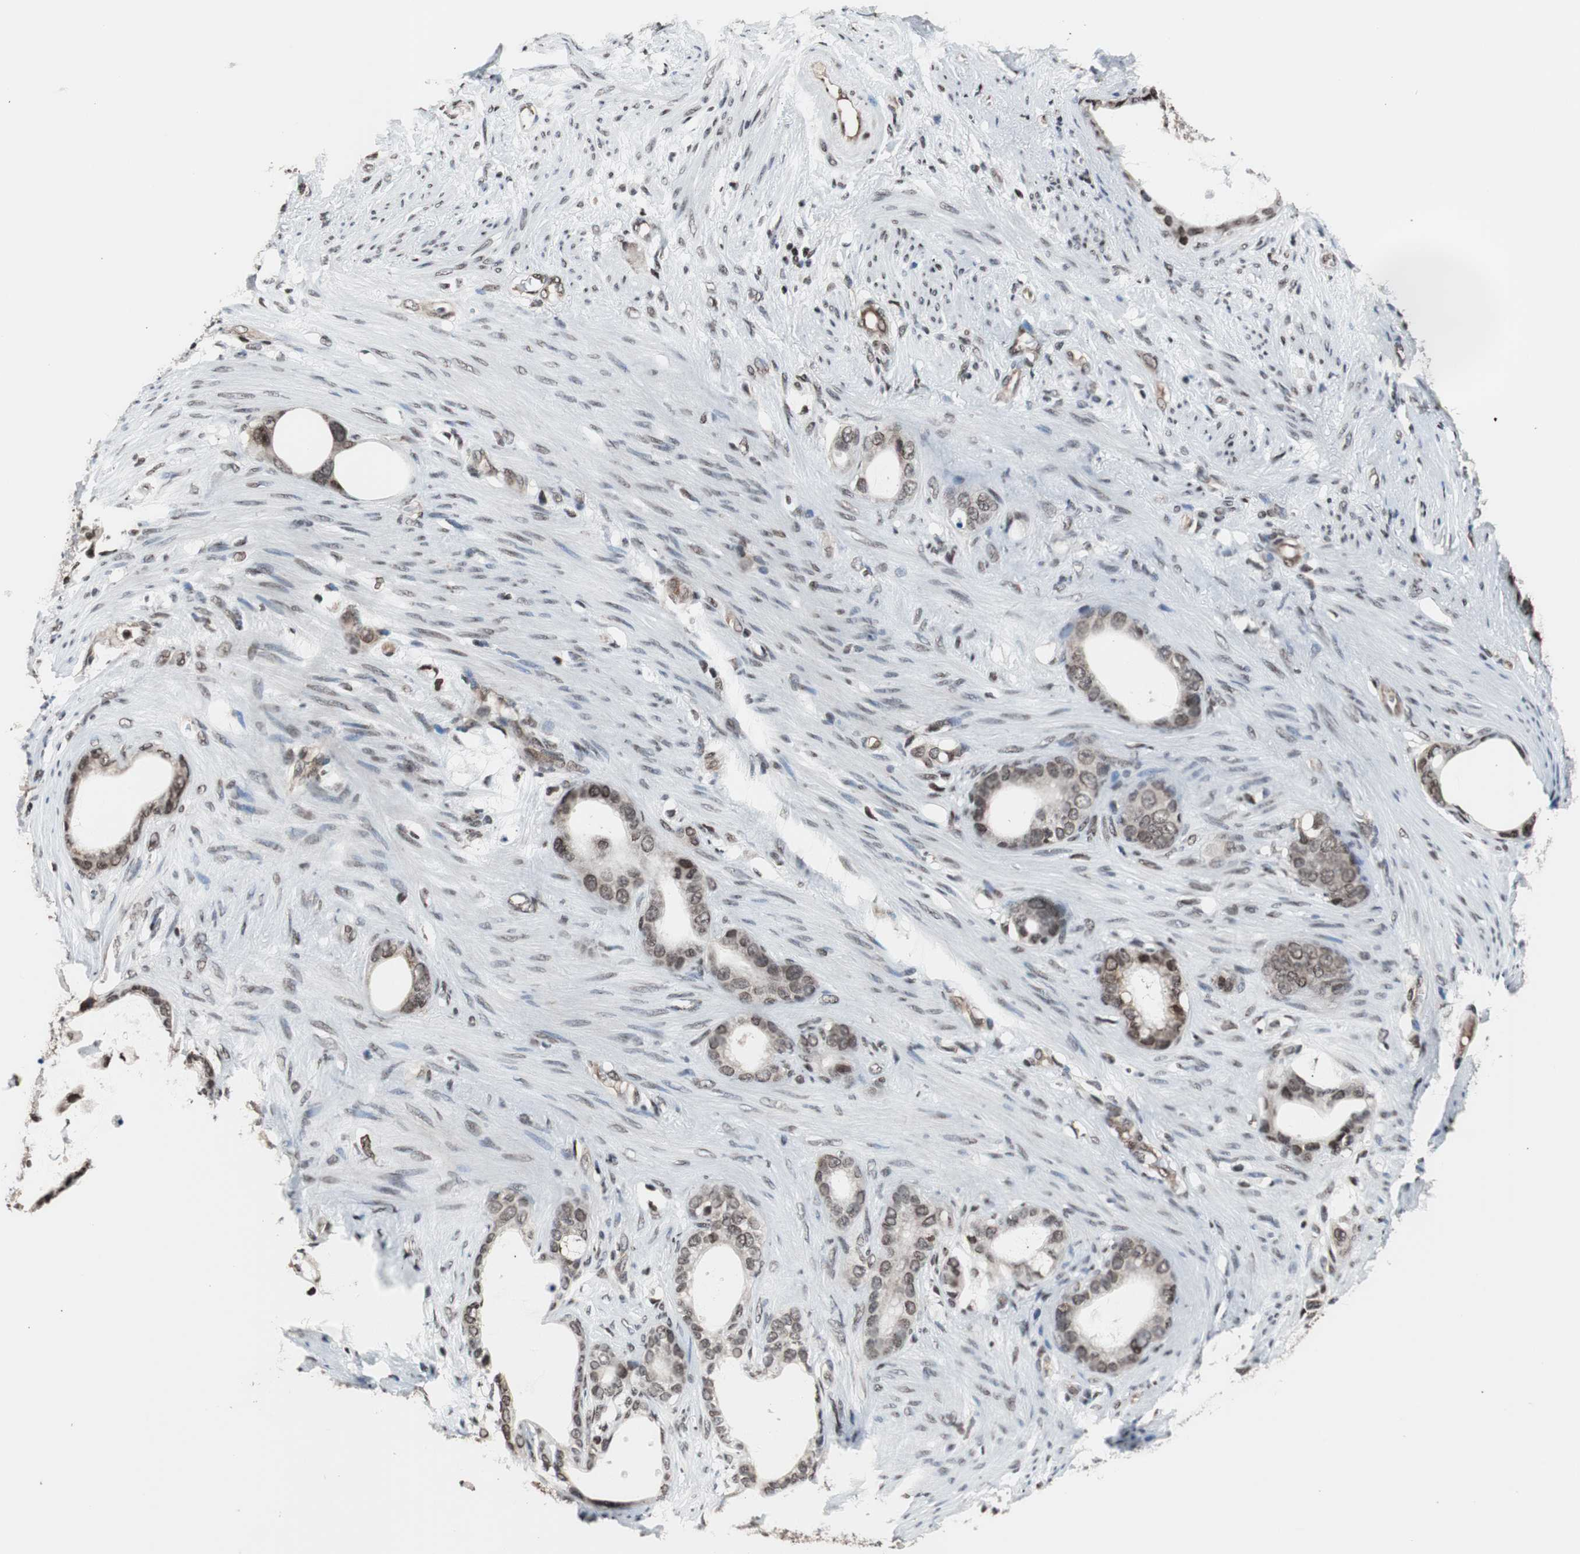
{"staining": {"intensity": "moderate", "quantity": "25%-75%", "location": "nuclear"}, "tissue": "stomach cancer", "cell_type": "Tumor cells", "image_type": "cancer", "snomed": [{"axis": "morphology", "description": "Adenocarcinoma, NOS"}, {"axis": "topography", "description": "Stomach"}], "caption": "There is medium levels of moderate nuclear positivity in tumor cells of adenocarcinoma (stomach), as demonstrated by immunohistochemical staining (brown color).", "gene": "POGZ", "patient": {"sex": "female", "age": 75}}